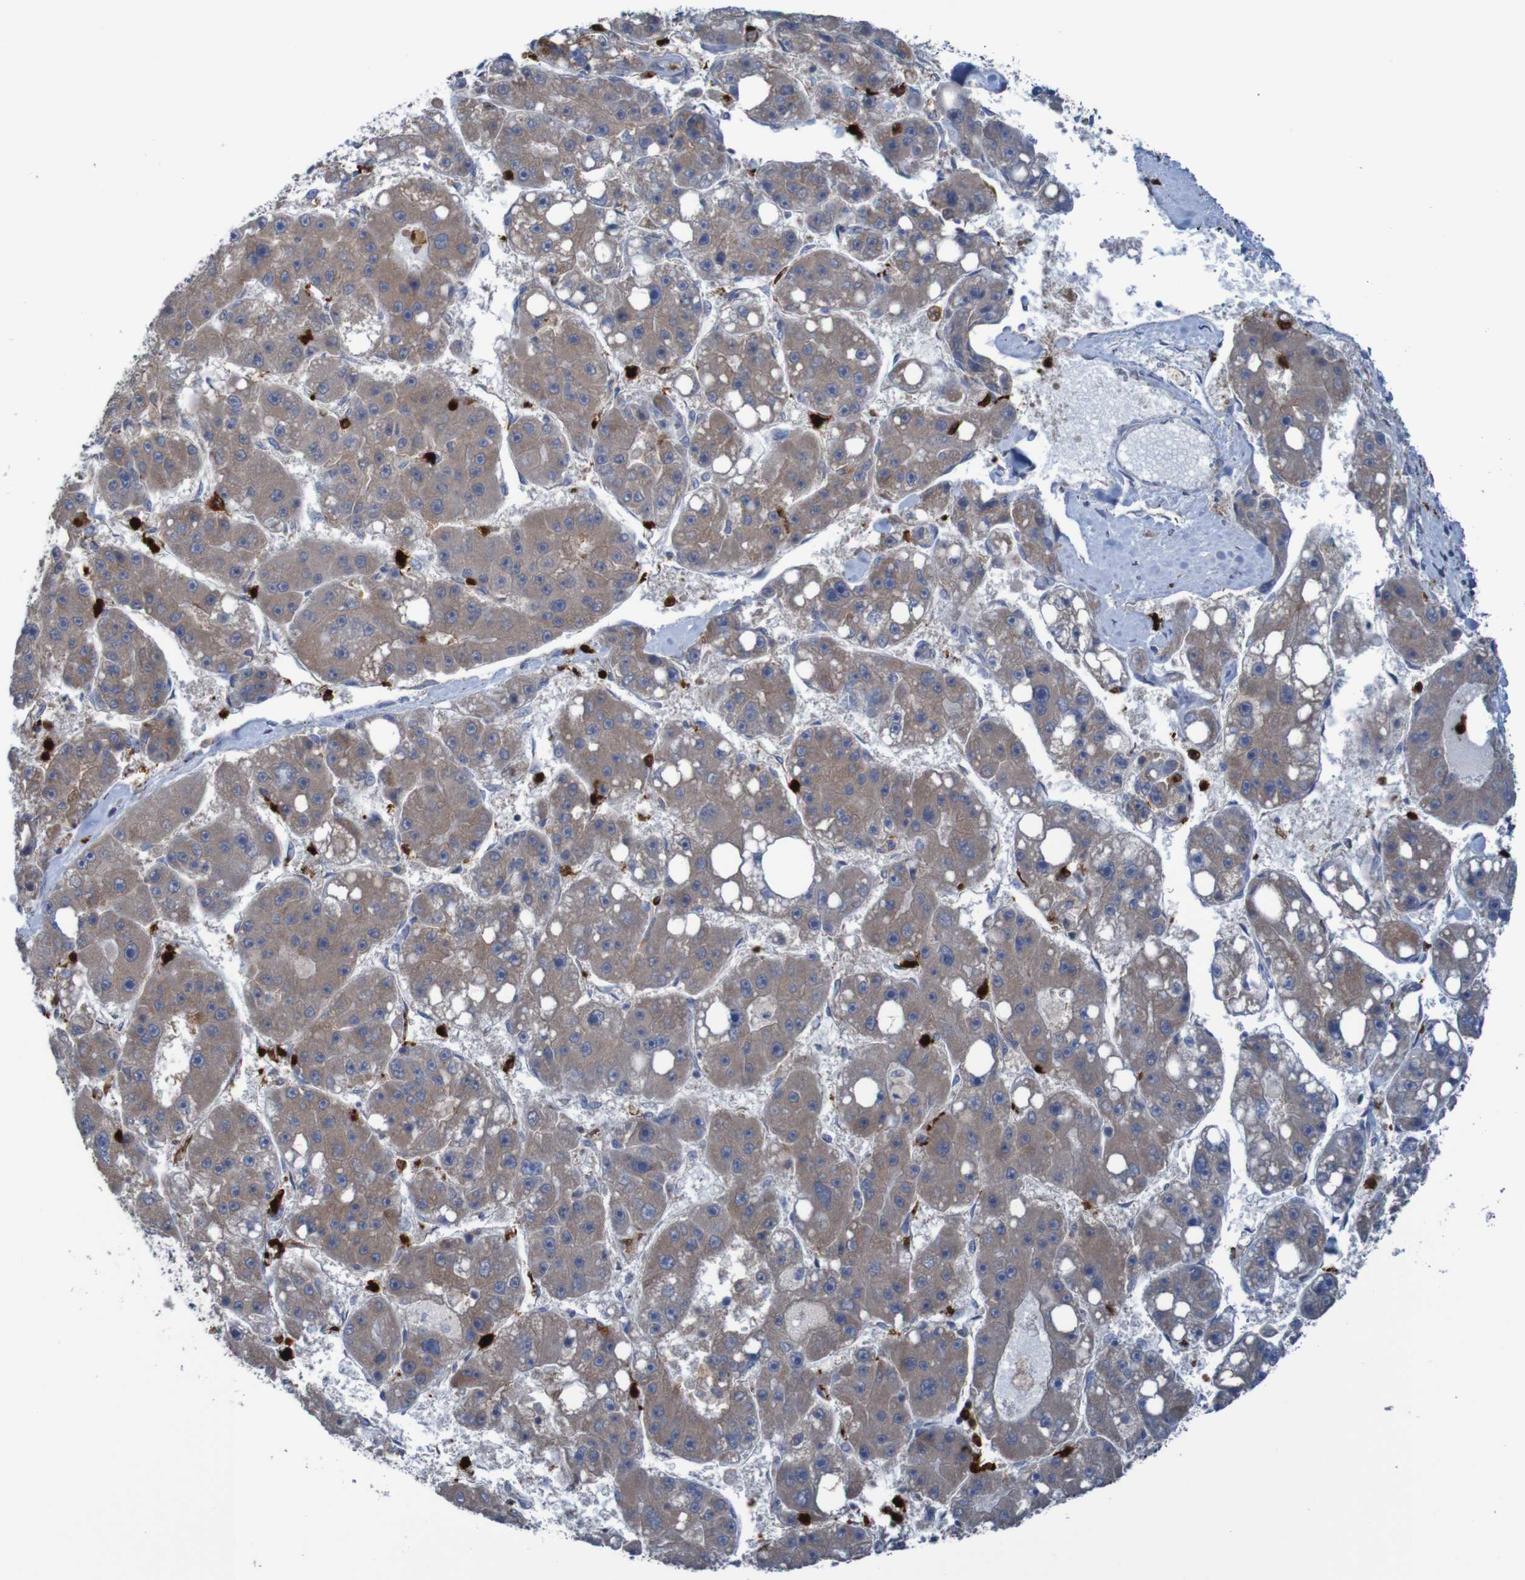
{"staining": {"intensity": "weak", "quantity": ">75%", "location": "cytoplasmic/membranous"}, "tissue": "liver cancer", "cell_type": "Tumor cells", "image_type": "cancer", "snomed": [{"axis": "morphology", "description": "Carcinoma, Hepatocellular, NOS"}, {"axis": "topography", "description": "Liver"}], "caption": "Weak cytoplasmic/membranous protein positivity is identified in approximately >75% of tumor cells in hepatocellular carcinoma (liver).", "gene": "PARP4", "patient": {"sex": "female", "age": 61}}